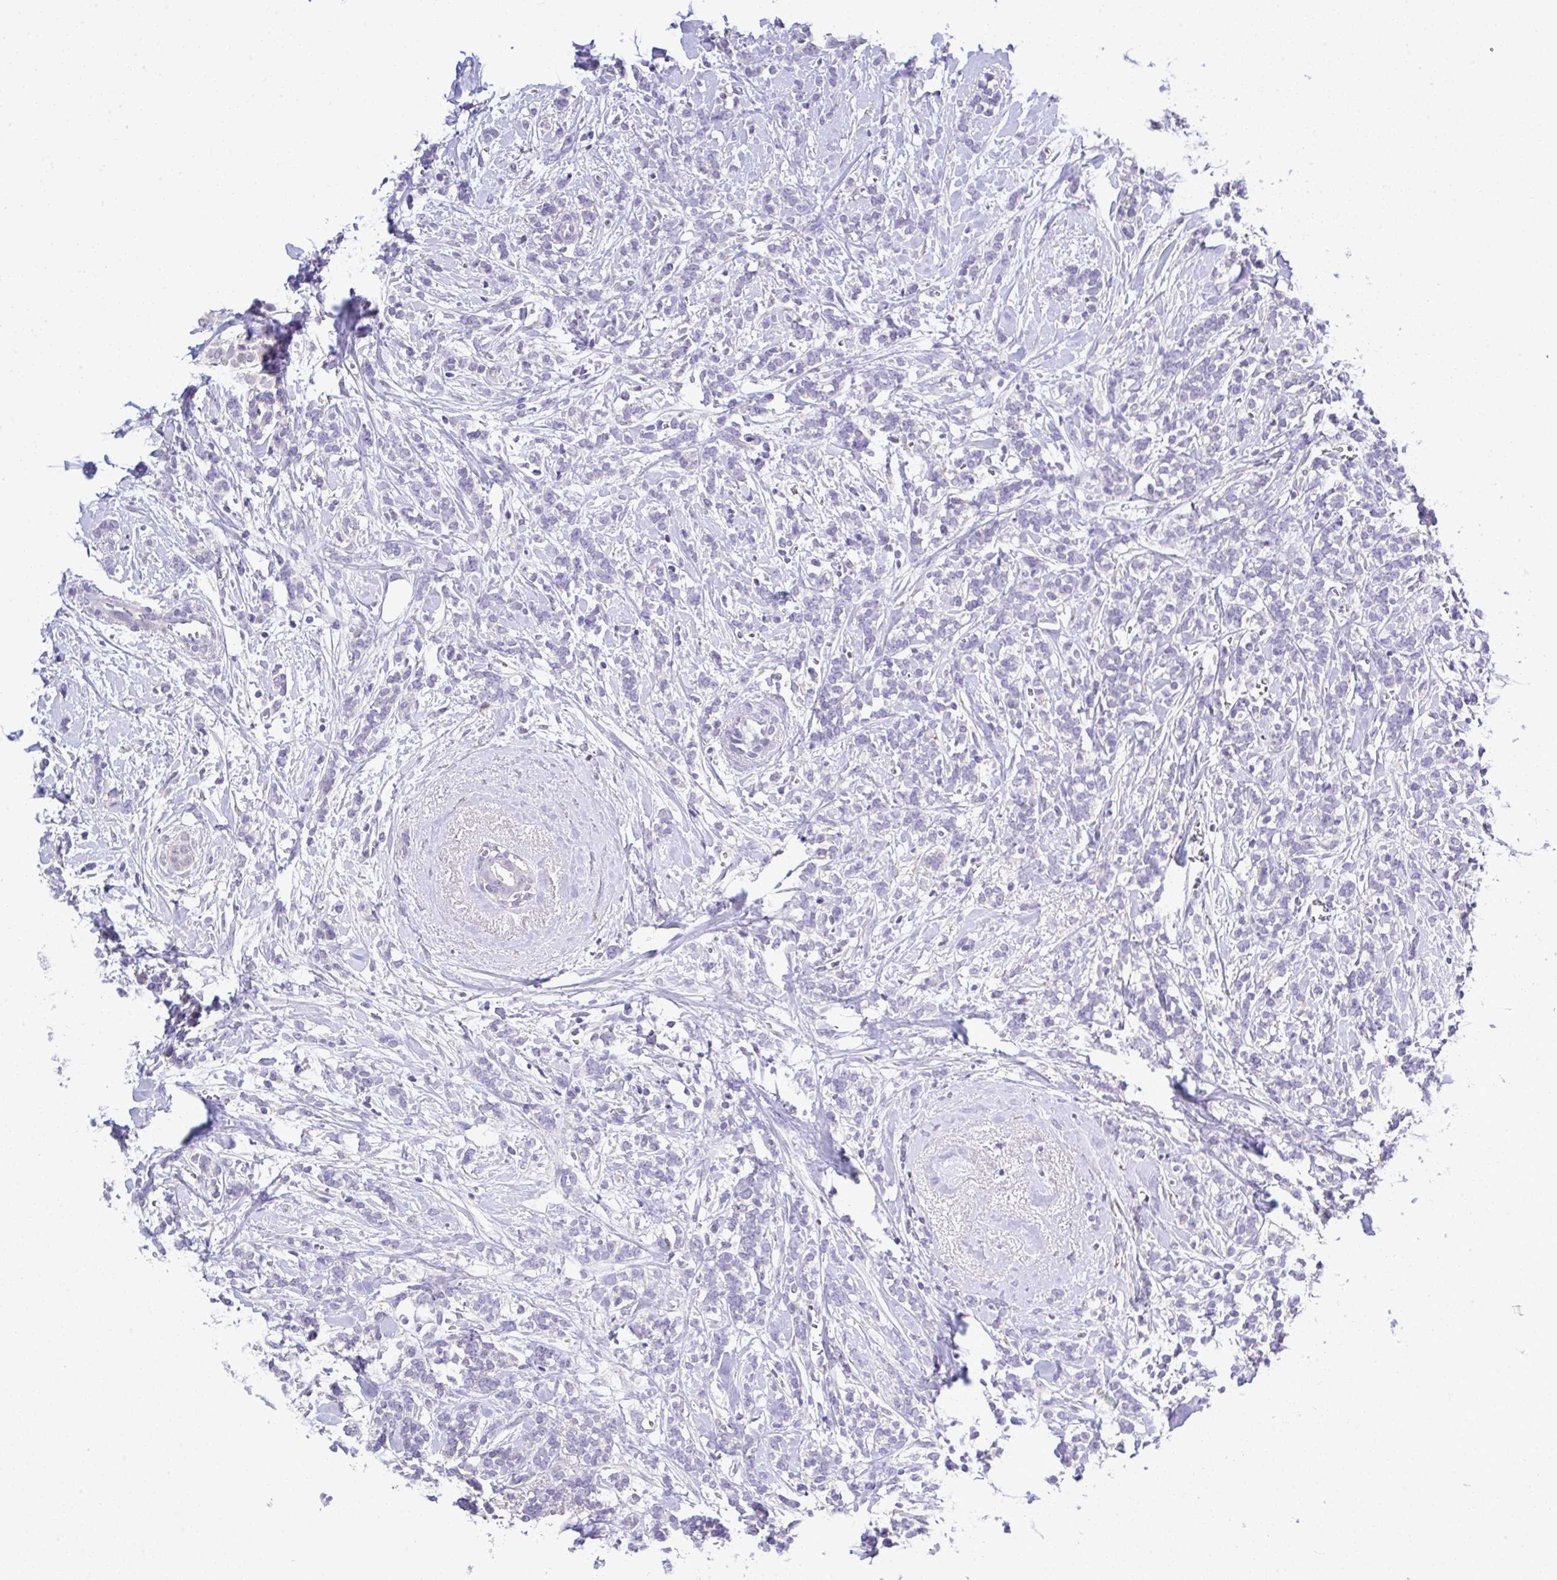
{"staining": {"intensity": "negative", "quantity": "none", "location": "none"}, "tissue": "breast cancer", "cell_type": "Tumor cells", "image_type": "cancer", "snomed": [{"axis": "morphology", "description": "Lobular carcinoma"}, {"axis": "topography", "description": "Breast"}], "caption": "Breast cancer (lobular carcinoma) stained for a protein using IHC displays no expression tumor cells.", "gene": "CTU1", "patient": {"sex": "female", "age": 59}}